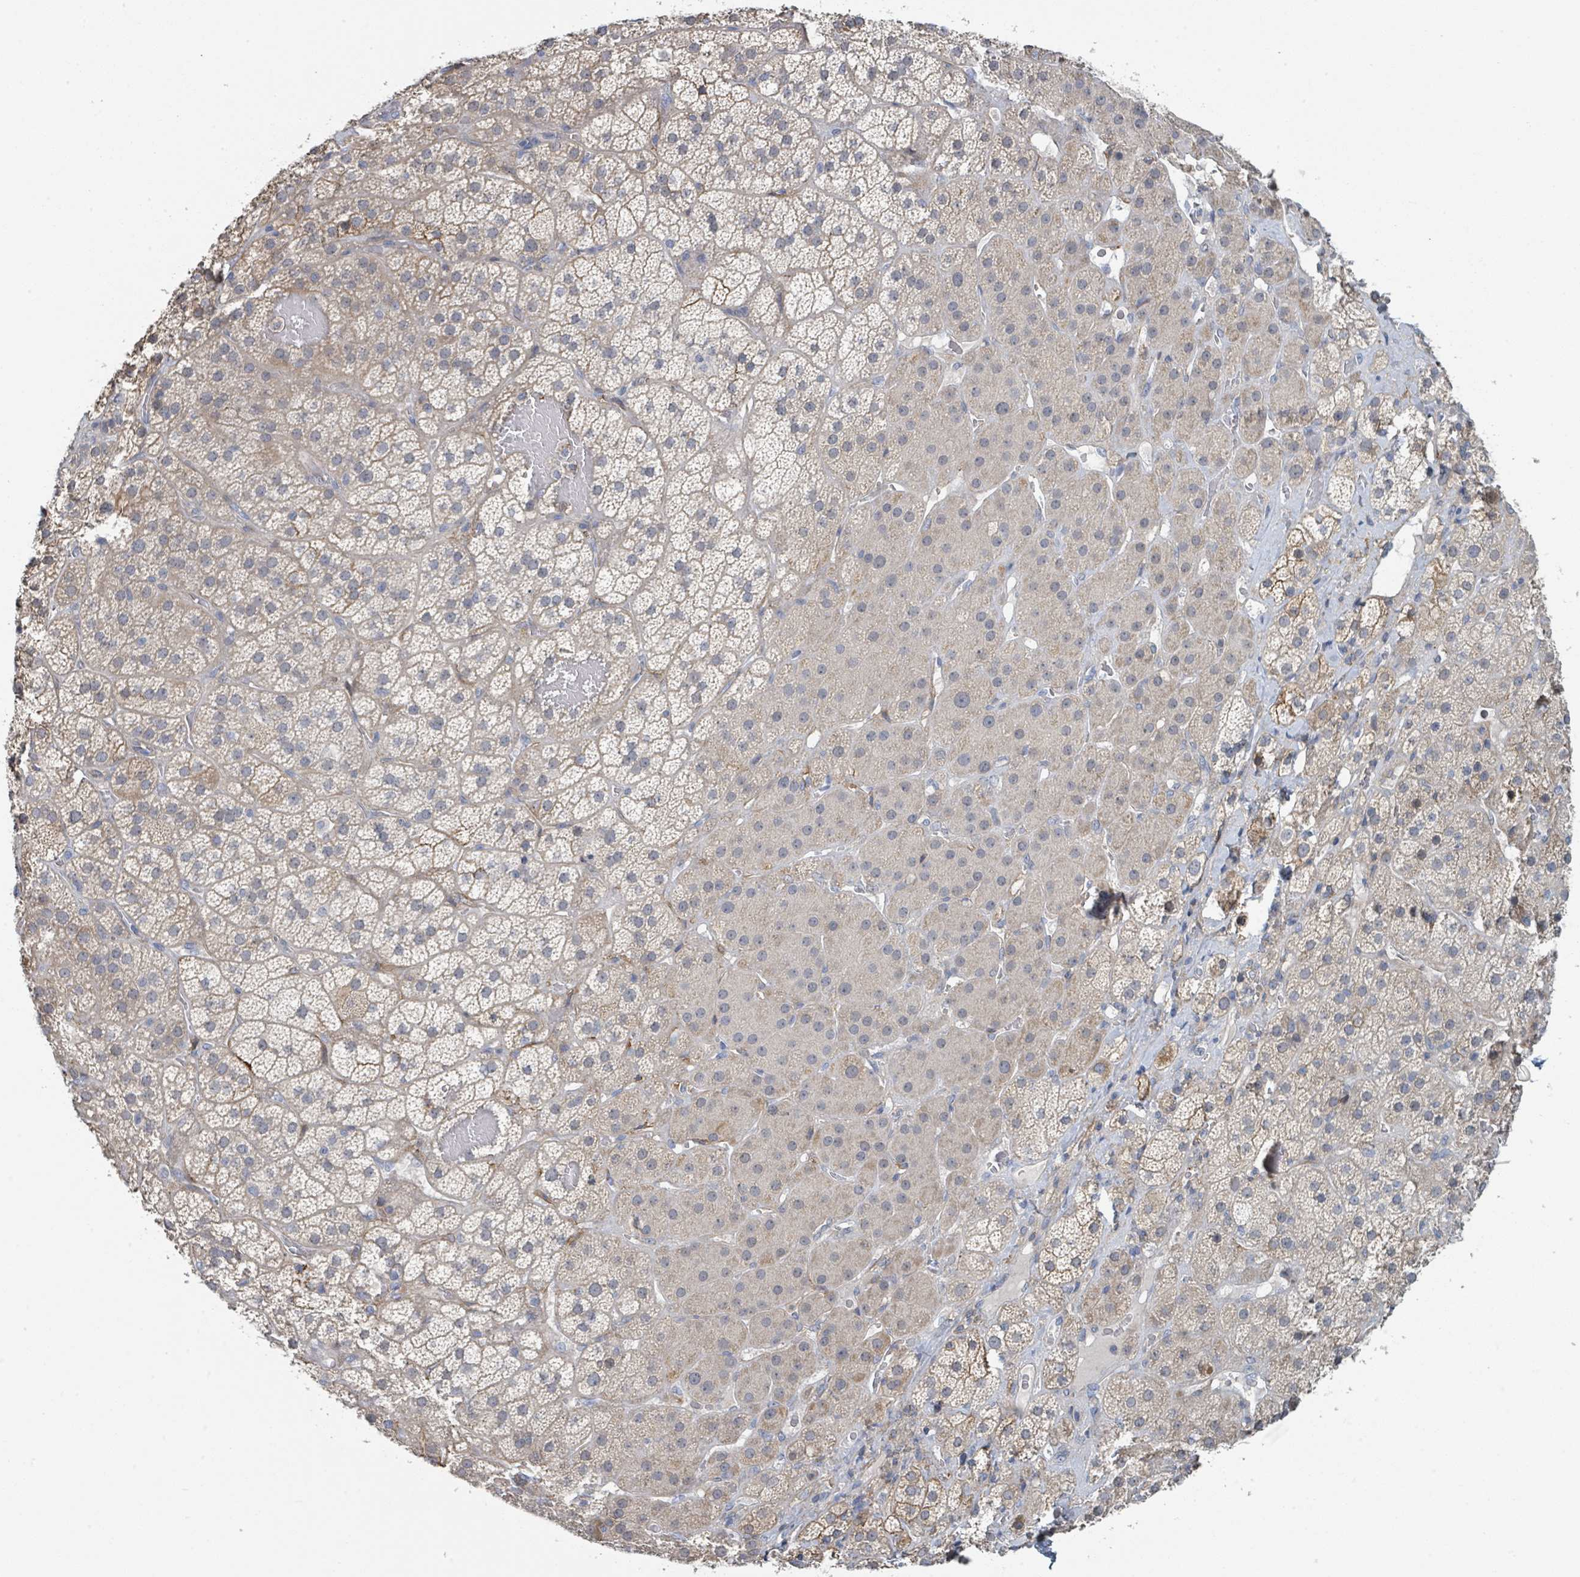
{"staining": {"intensity": "moderate", "quantity": "25%-75%", "location": "cytoplasmic/membranous"}, "tissue": "adrenal gland", "cell_type": "Glandular cells", "image_type": "normal", "snomed": [{"axis": "morphology", "description": "Normal tissue, NOS"}, {"axis": "topography", "description": "Adrenal gland"}], "caption": "About 25%-75% of glandular cells in normal human adrenal gland exhibit moderate cytoplasmic/membranous protein staining as visualized by brown immunohistochemical staining.", "gene": "LRRC42", "patient": {"sex": "male", "age": 57}}